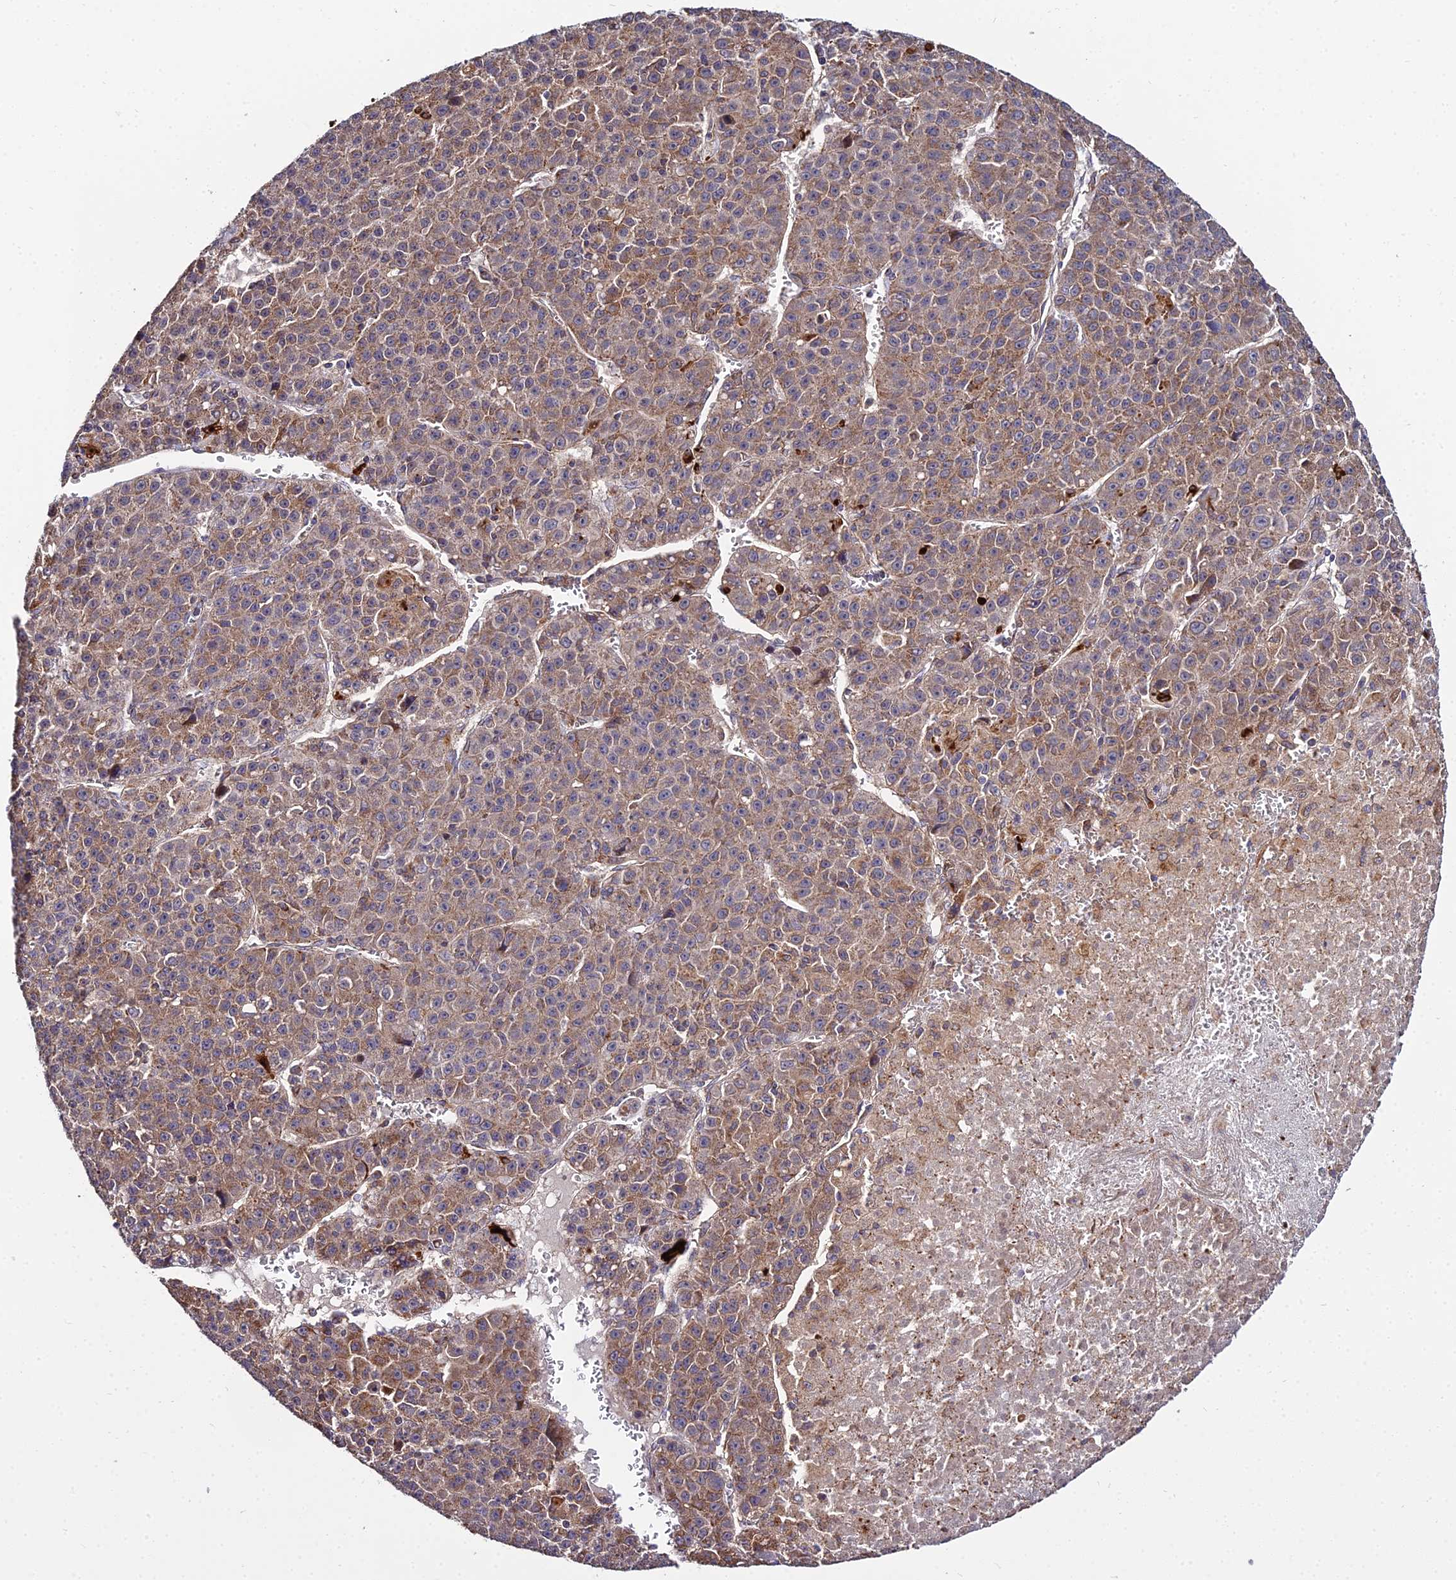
{"staining": {"intensity": "moderate", "quantity": ">75%", "location": "cytoplasmic/membranous"}, "tissue": "liver cancer", "cell_type": "Tumor cells", "image_type": "cancer", "snomed": [{"axis": "morphology", "description": "Carcinoma, Hepatocellular, NOS"}, {"axis": "topography", "description": "Liver"}], "caption": "Immunohistochemistry (IHC) staining of hepatocellular carcinoma (liver), which shows medium levels of moderate cytoplasmic/membranous positivity in about >75% of tumor cells indicating moderate cytoplasmic/membranous protein positivity. The staining was performed using DAB (brown) for protein detection and nuclei were counterstained in hematoxylin (blue).", "gene": "PEX19", "patient": {"sex": "female", "age": 53}}